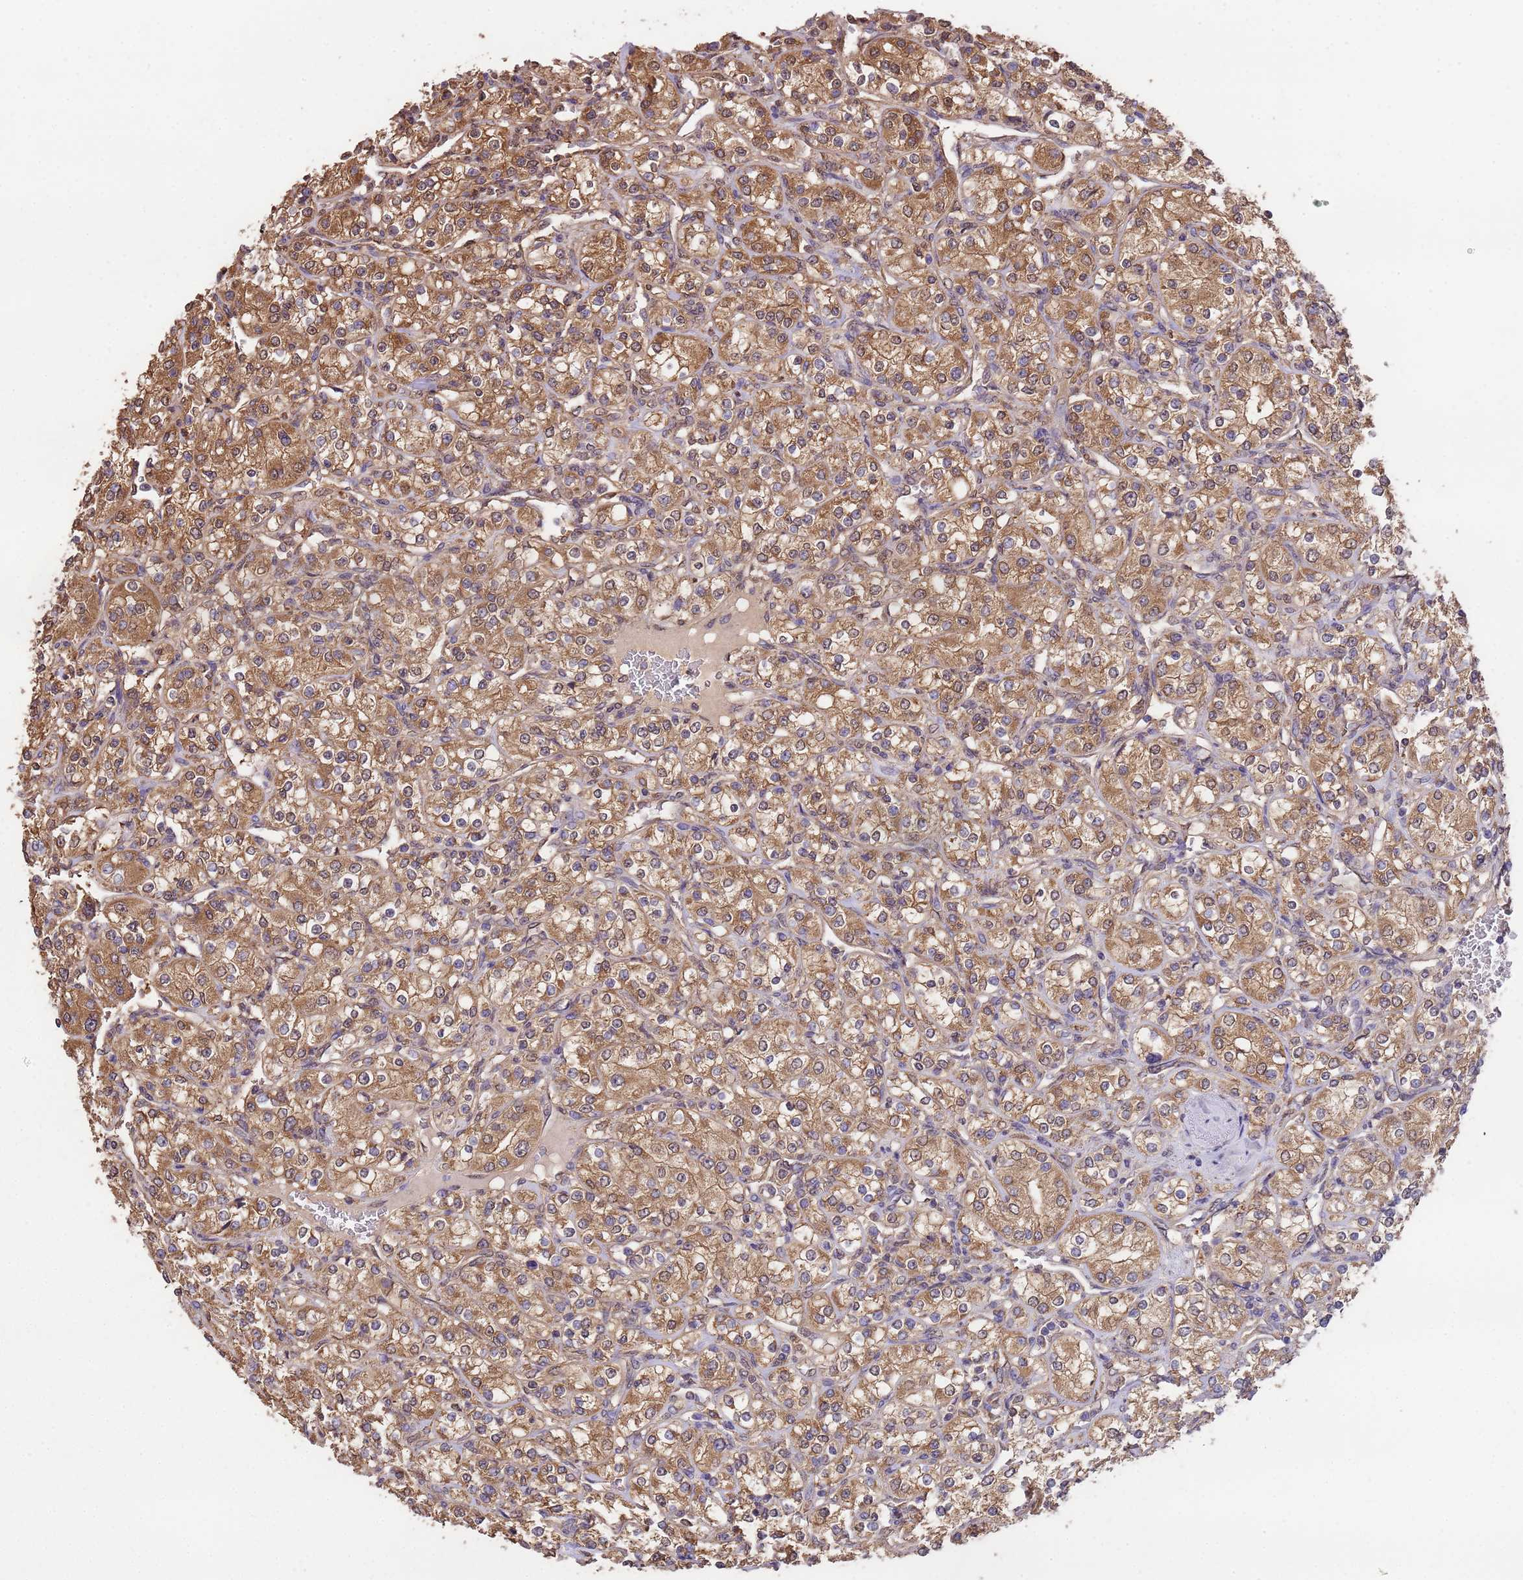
{"staining": {"intensity": "moderate", "quantity": ">75%", "location": "cytoplasmic/membranous"}, "tissue": "renal cancer", "cell_type": "Tumor cells", "image_type": "cancer", "snomed": [{"axis": "morphology", "description": "Adenocarcinoma, NOS"}, {"axis": "topography", "description": "Kidney"}], "caption": "Brown immunohistochemical staining in human renal cancer (adenocarcinoma) shows moderate cytoplasmic/membranous expression in about >75% of tumor cells. Using DAB (brown) and hematoxylin (blue) stains, captured at high magnification using brightfield microscopy.", "gene": "NPHP1", "patient": {"sex": "male", "age": 77}}